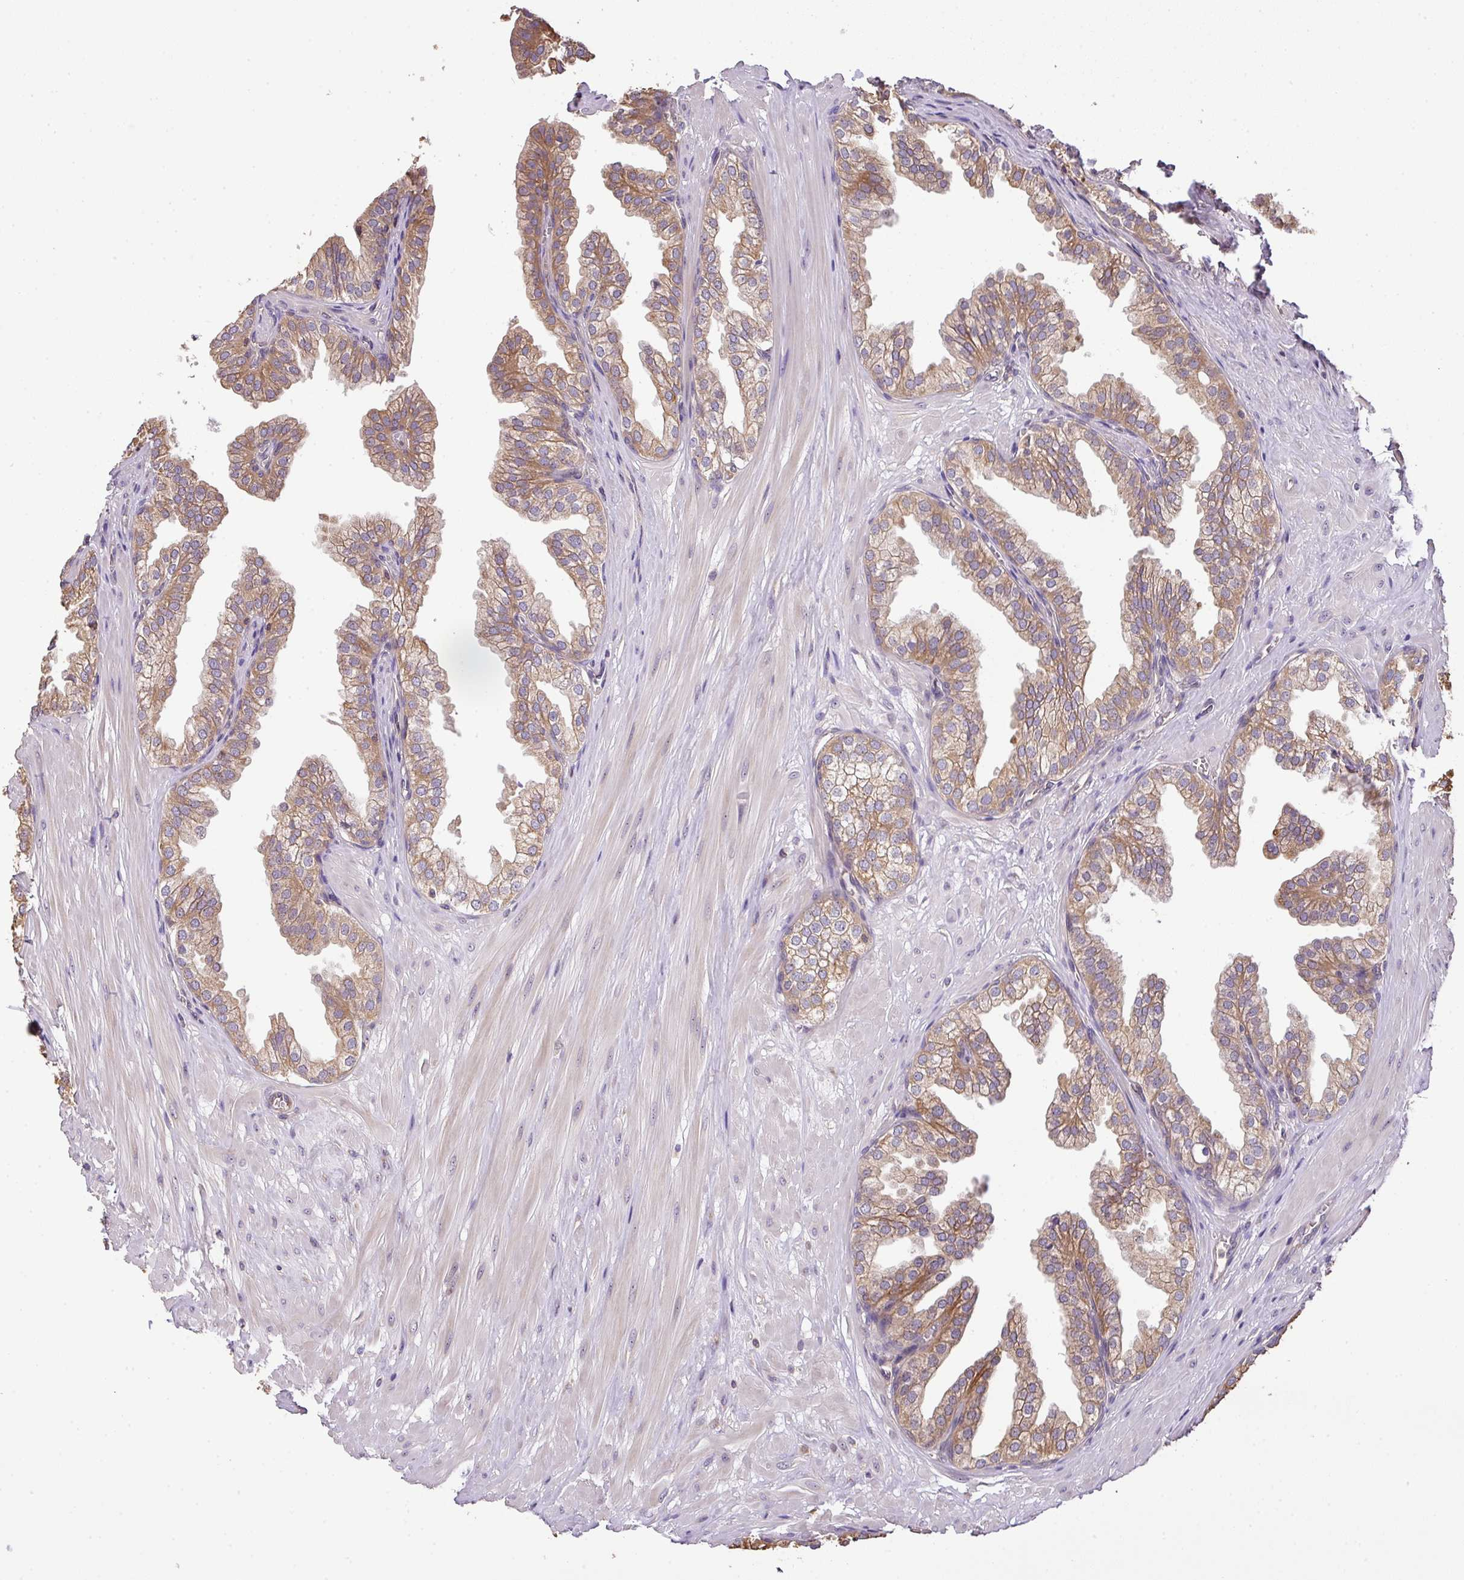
{"staining": {"intensity": "moderate", "quantity": ">75%", "location": "cytoplasmic/membranous"}, "tissue": "prostate", "cell_type": "Glandular cells", "image_type": "normal", "snomed": [{"axis": "morphology", "description": "Normal tissue, NOS"}, {"axis": "topography", "description": "Prostate"}, {"axis": "topography", "description": "Peripheral nerve tissue"}], "caption": "Glandular cells show medium levels of moderate cytoplasmic/membranous positivity in approximately >75% of cells in benign prostate.", "gene": "VENTX", "patient": {"sex": "male", "age": 55}}